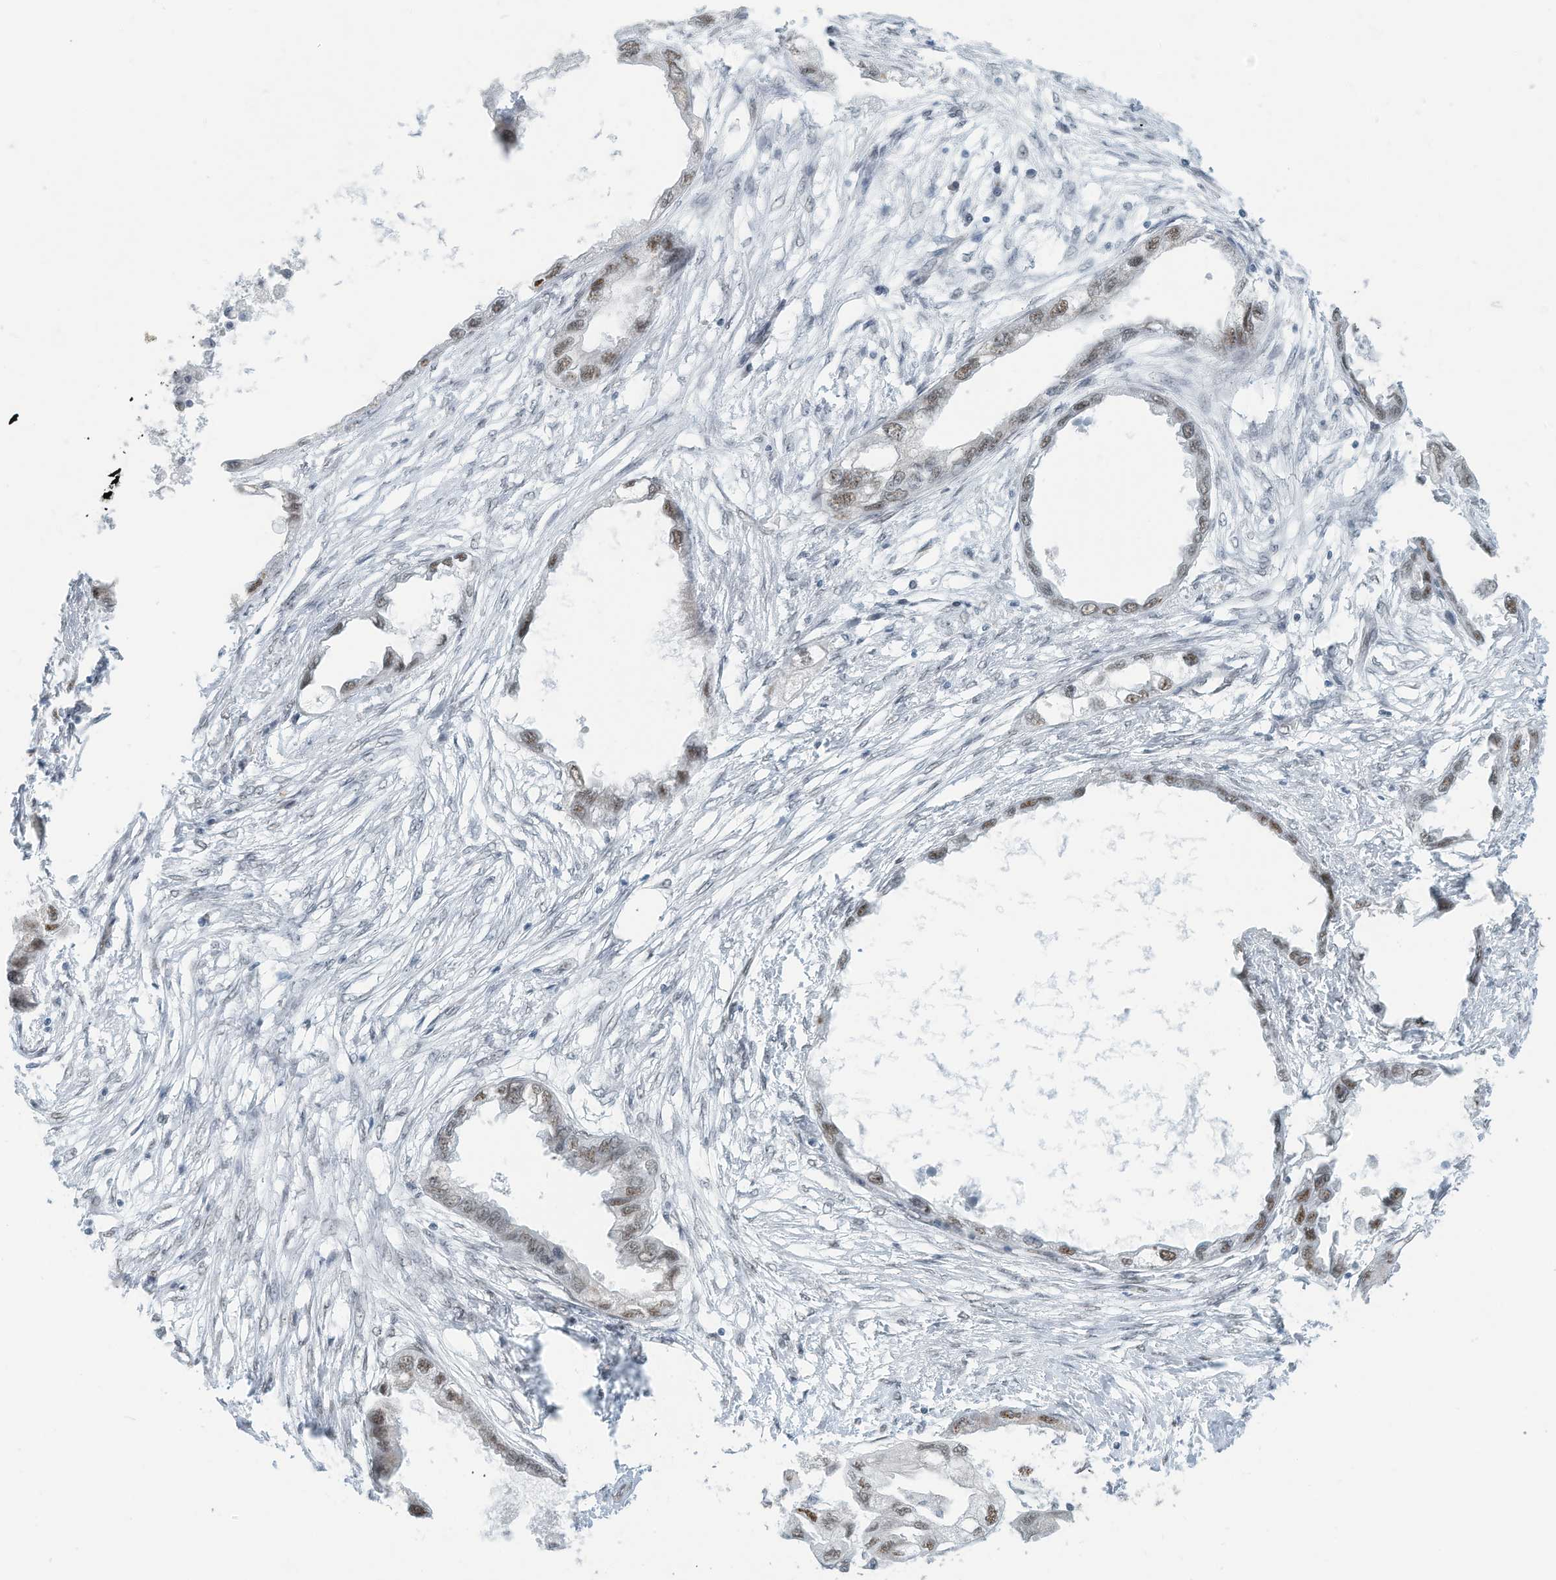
{"staining": {"intensity": "moderate", "quantity": ">75%", "location": "nuclear"}, "tissue": "endometrial cancer", "cell_type": "Tumor cells", "image_type": "cancer", "snomed": [{"axis": "morphology", "description": "Adenocarcinoma, NOS"}, {"axis": "morphology", "description": "Adenocarcinoma, metastatic, NOS"}, {"axis": "topography", "description": "Adipose tissue"}, {"axis": "topography", "description": "Endometrium"}], "caption": "Immunohistochemistry (IHC) image of neoplastic tissue: endometrial cancer (metastatic adenocarcinoma) stained using immunohistochemistry shows medium levels of moderate protein expression localized specifically in the nuclear of tumor cells, appearing as a nuclear brown color.", "gene": "SARNP", "patient": {"sex": "female", "age": 67}}